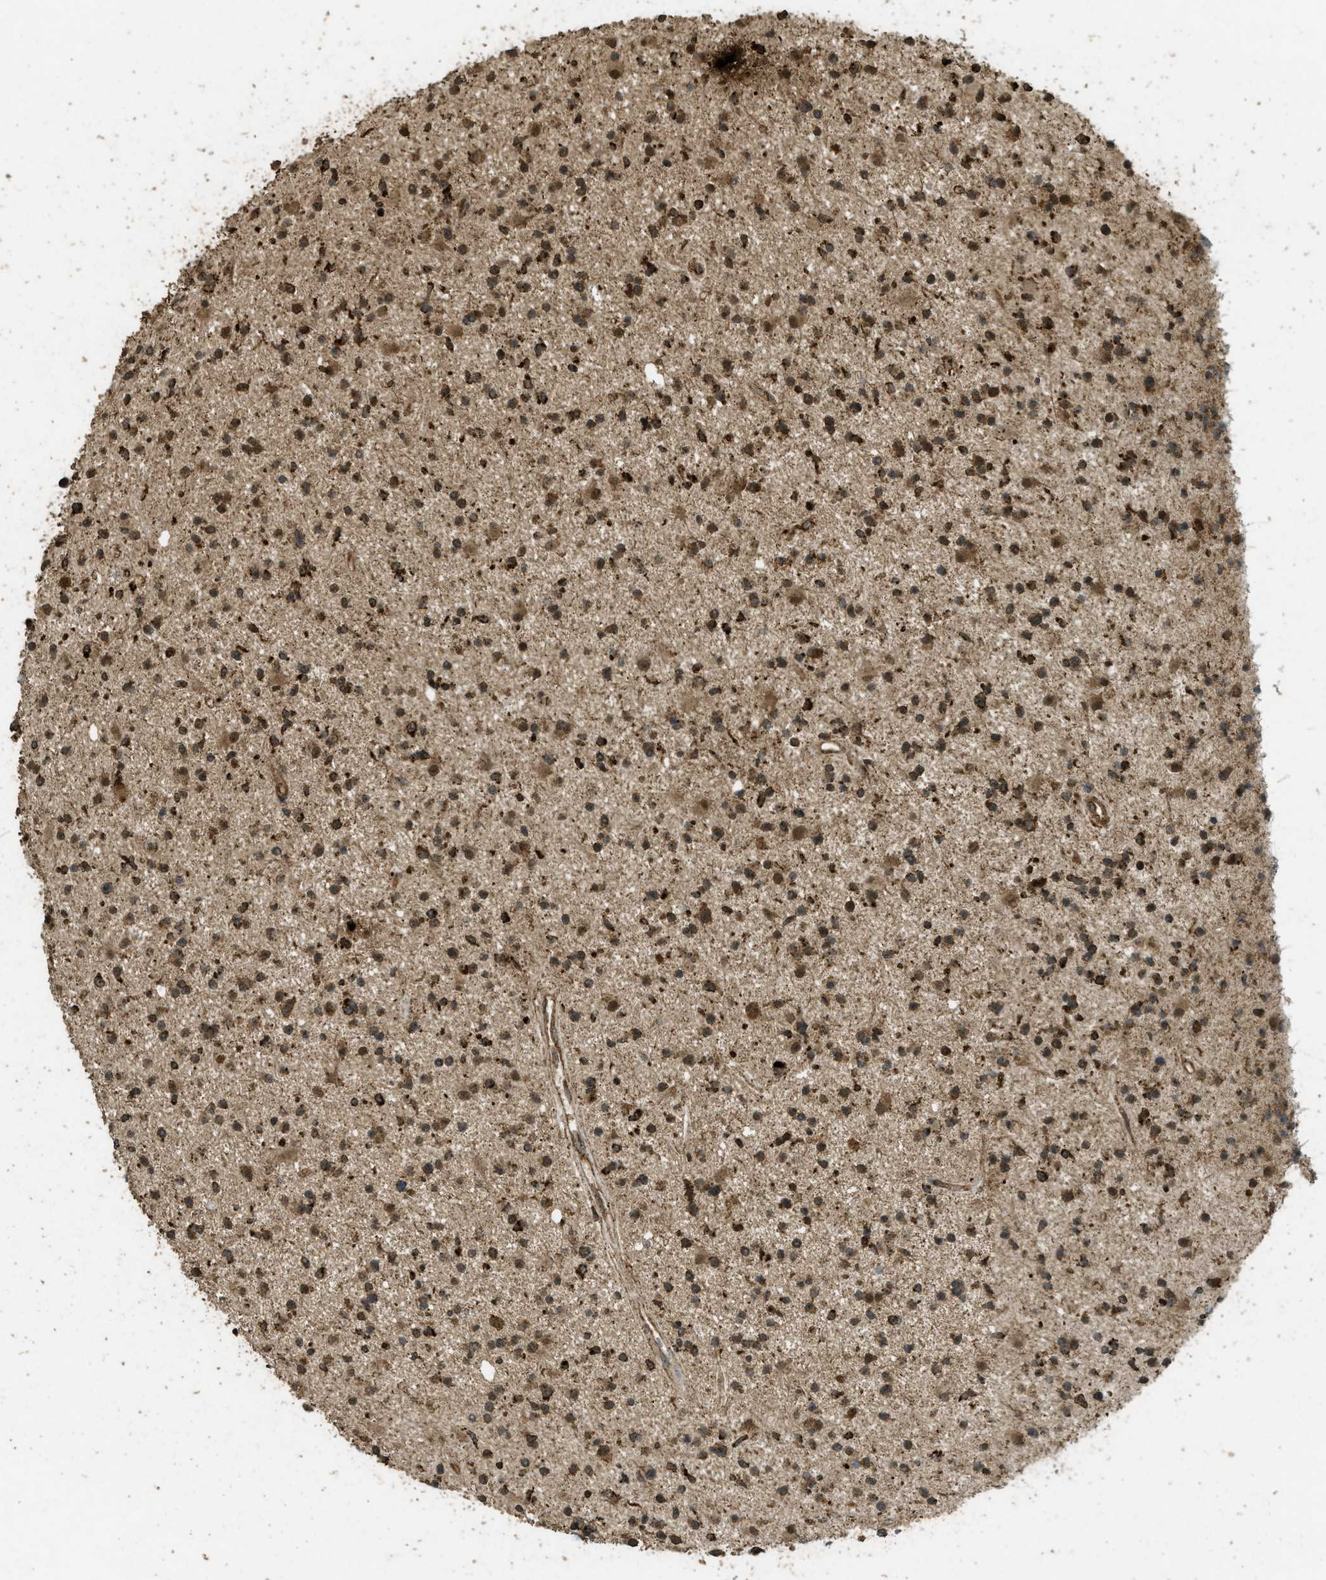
{"staining": {"intensity": "strong", "quantity": ">75%", "location": "cytoplasmic/membranous,nuclear"}, "tissue": "glioma", "cell_type": "Tumor cells", "image_type": "cancer", "snomed": [{"axis": "morphology", "description": "Glioma, malignant, High grade"}, {"axis": "topography", "description": "Brain"}], "caption": "An immunohistochemistry (IHC) histopathology image of tumor tissue is shown. Protein staining in brown highlights strong cytoplasmic/membranous and nuclear positivity in malignant high-grade glioma within tumor cells.", "gene": "CTPS1", "patient": {"sex": "male", "age": 33}}